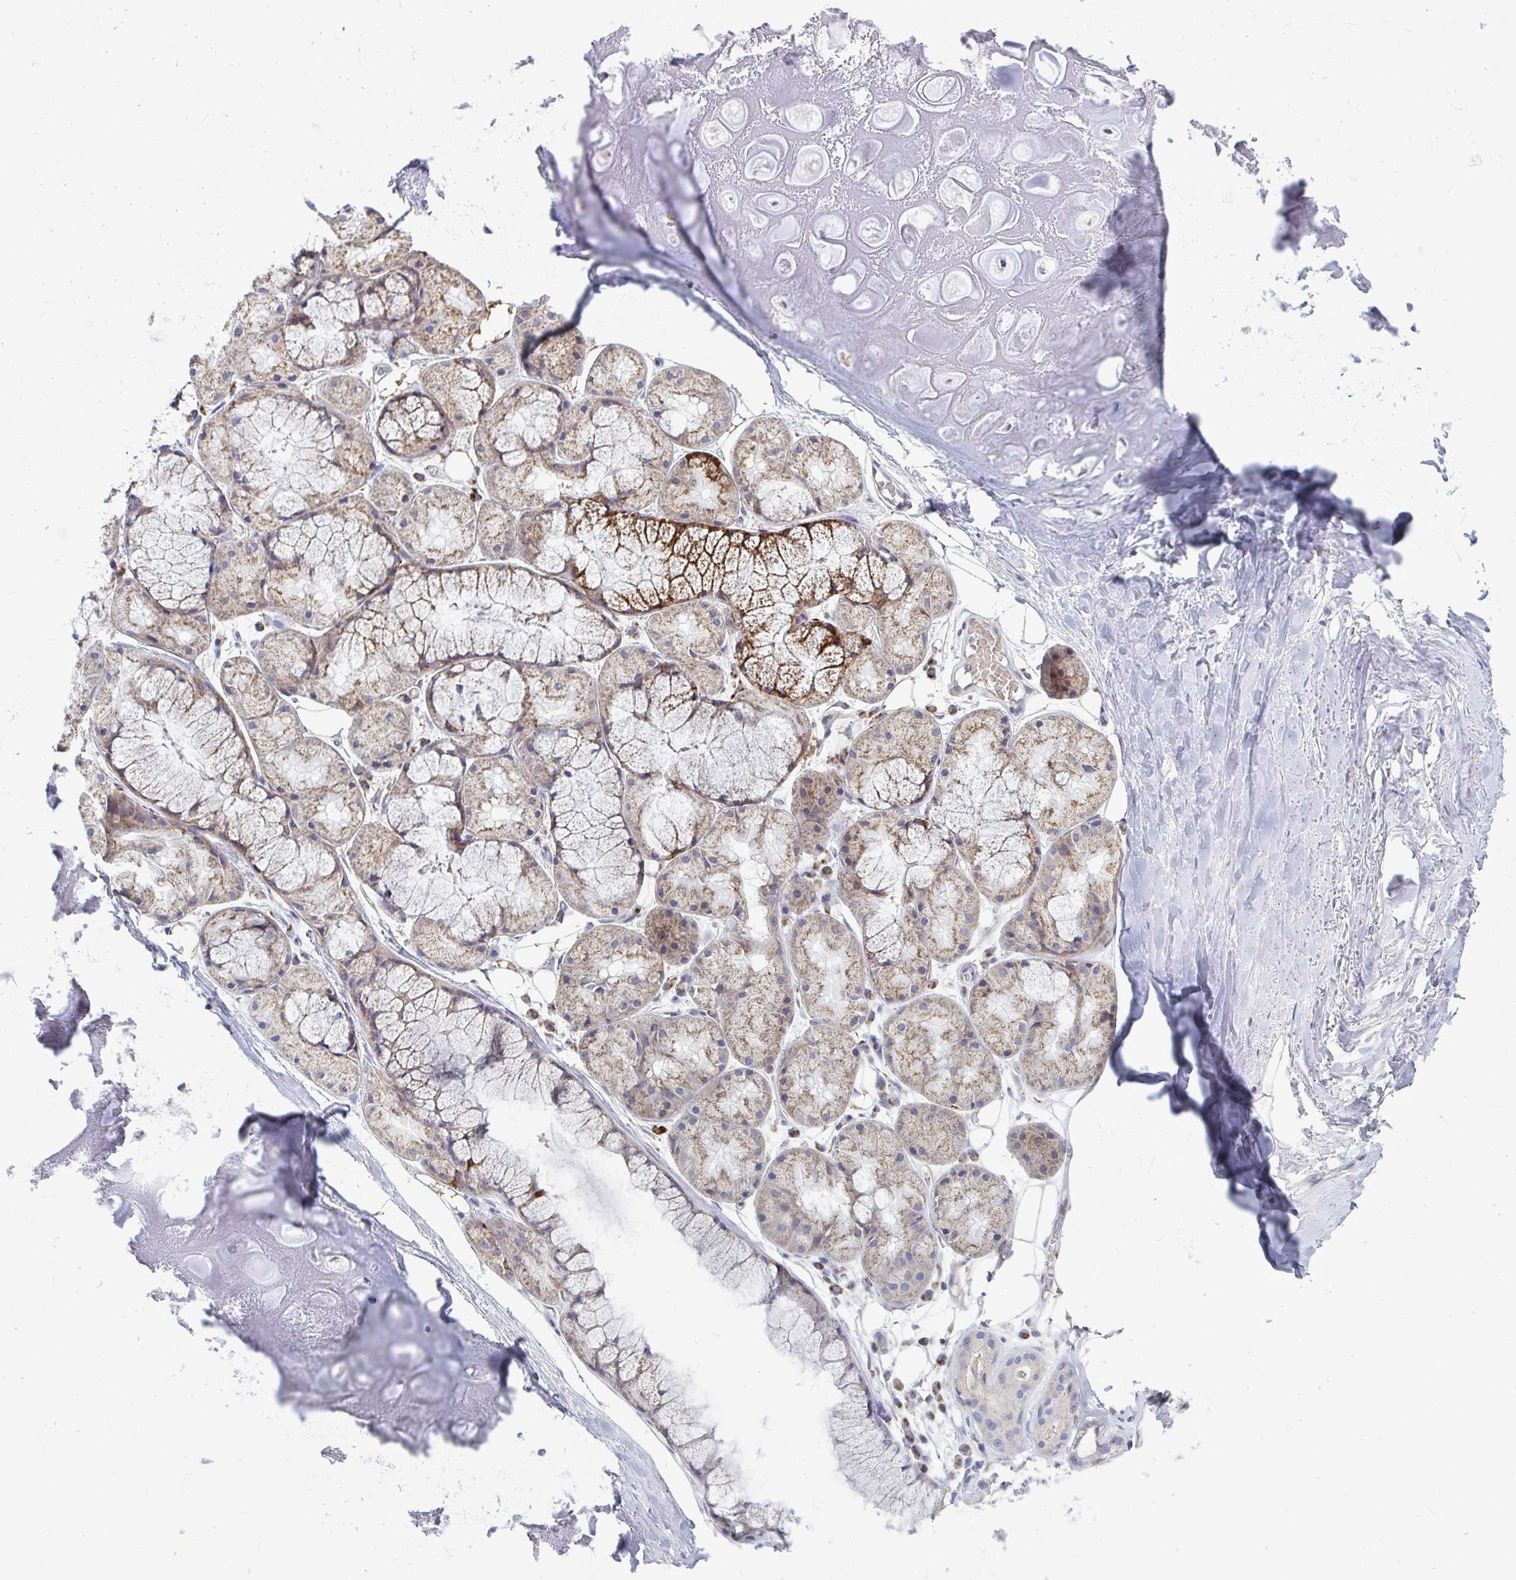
{"staining": {"intensity": "negative", "quantity": "none", "location": "none"}, "tissue": "adipose tissue", "cell_type": "Adipocytes", "image_type": "normal", "snomed": [{"axis": "morphology", "description": "Normal tissue, NOS"}, {"axis": "topography", "description": "Lymph node"}, {"axis": "topography", "description": "Cartilage tissue"}, {"axis": "topography", "description": "Nasopharynx"}], "caption": "This is an immunohistochemistry image of unremarkable adipose tissue. There is no staining in adipocytes.", "gene": "OR10R2", "patient": {"sex": "male", "age": 63}}